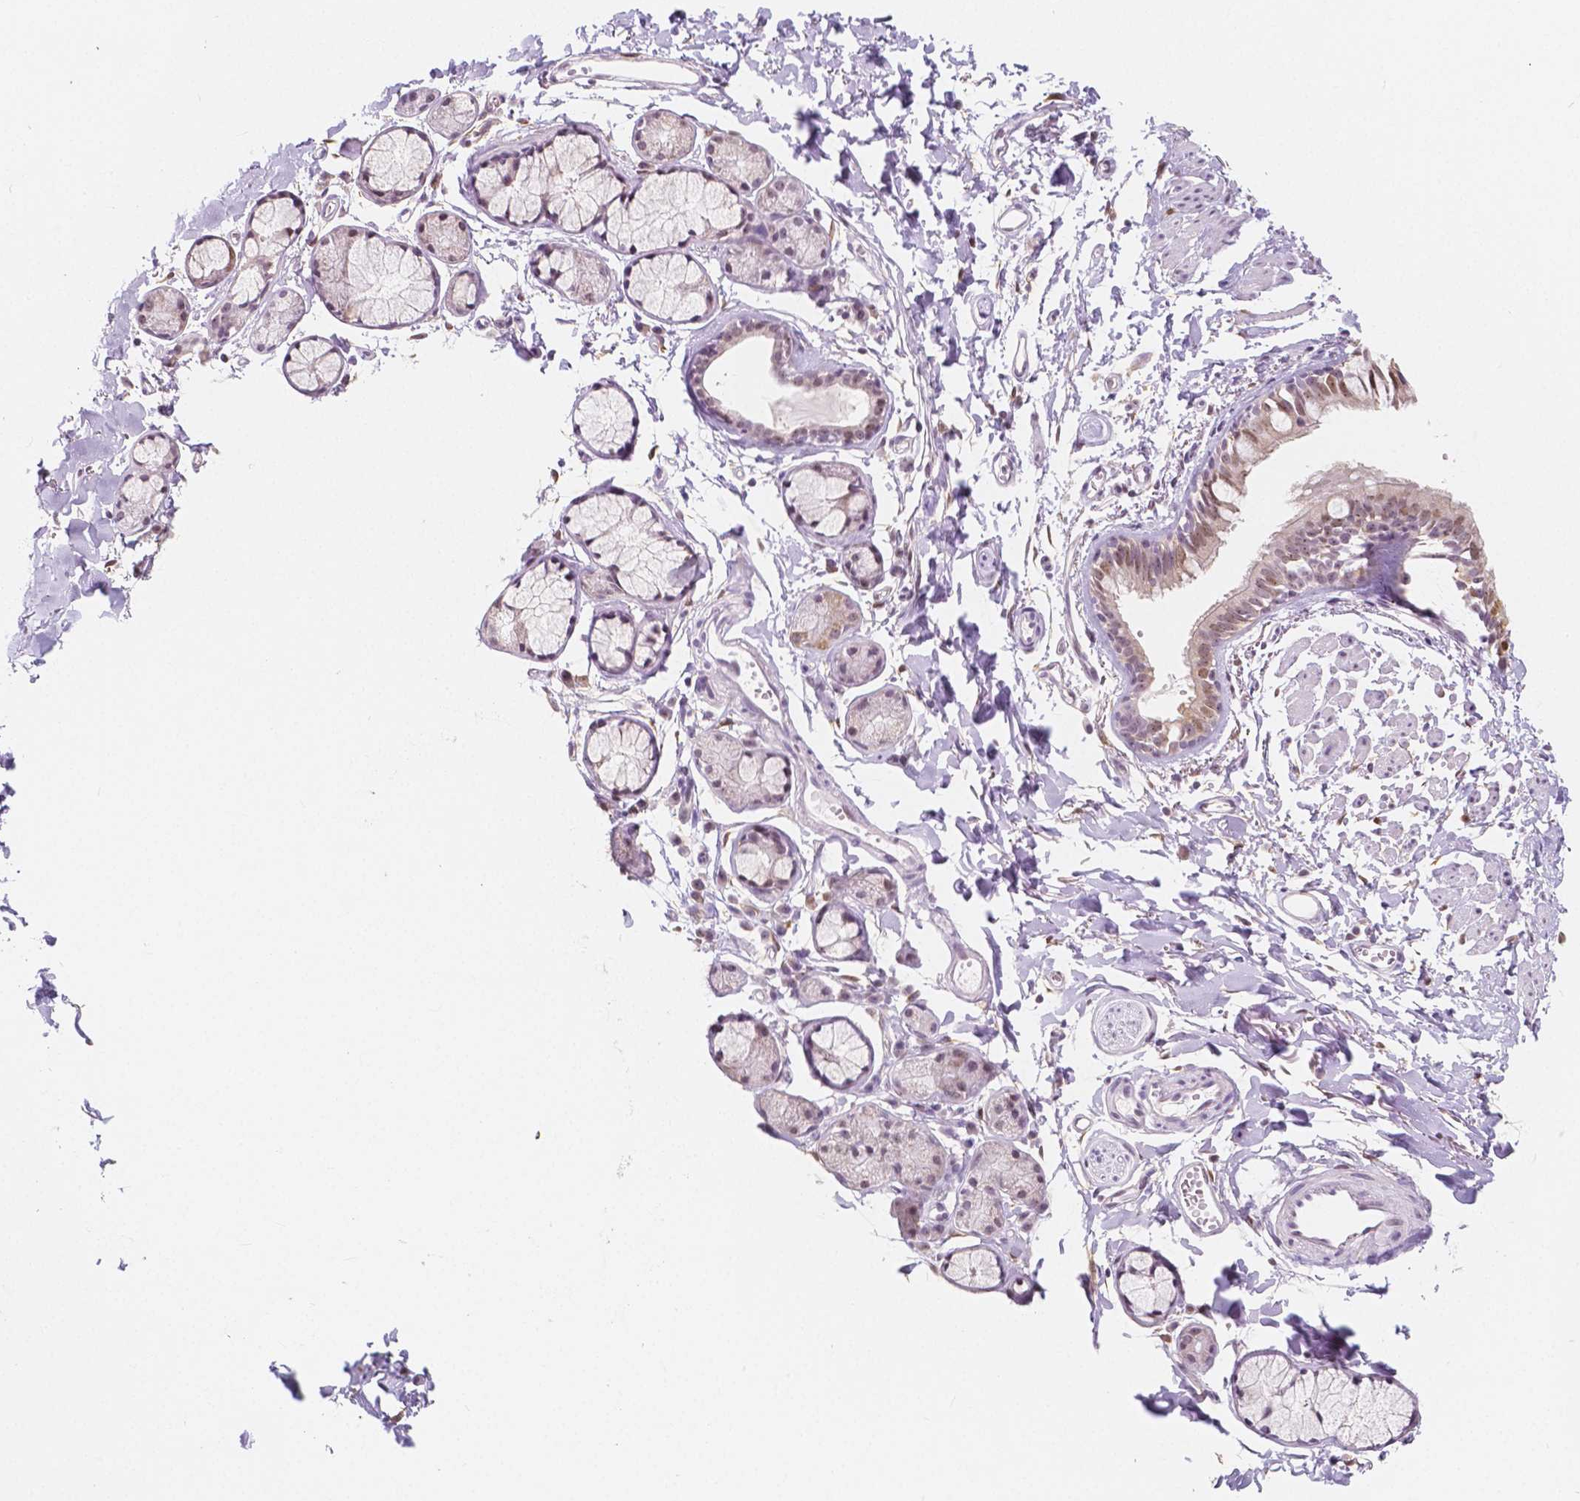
{"staining": {"intensity": "weak", "quantity": ">75%", "location": "nuclear"}, "tissue": "bronchus", "cell_type": "Respiratory epithelial cells", "image_type": "normal", "snomed": [{"axis": "morphology", "description": "Normal tissue, NOS"}, {"axis": "topography", "description": "Cartilage tissue"}, {"axis": "topography", "description": "Bronchus"}], "caption": "An immunohistochemistry image of normal tissue is shown. Protein staining in brown shows weak nuclear positivity in bronchus within respiratory epithelial cells.", "gene": "NOLC1", "patient": {"sex": "female", "age": 59}}